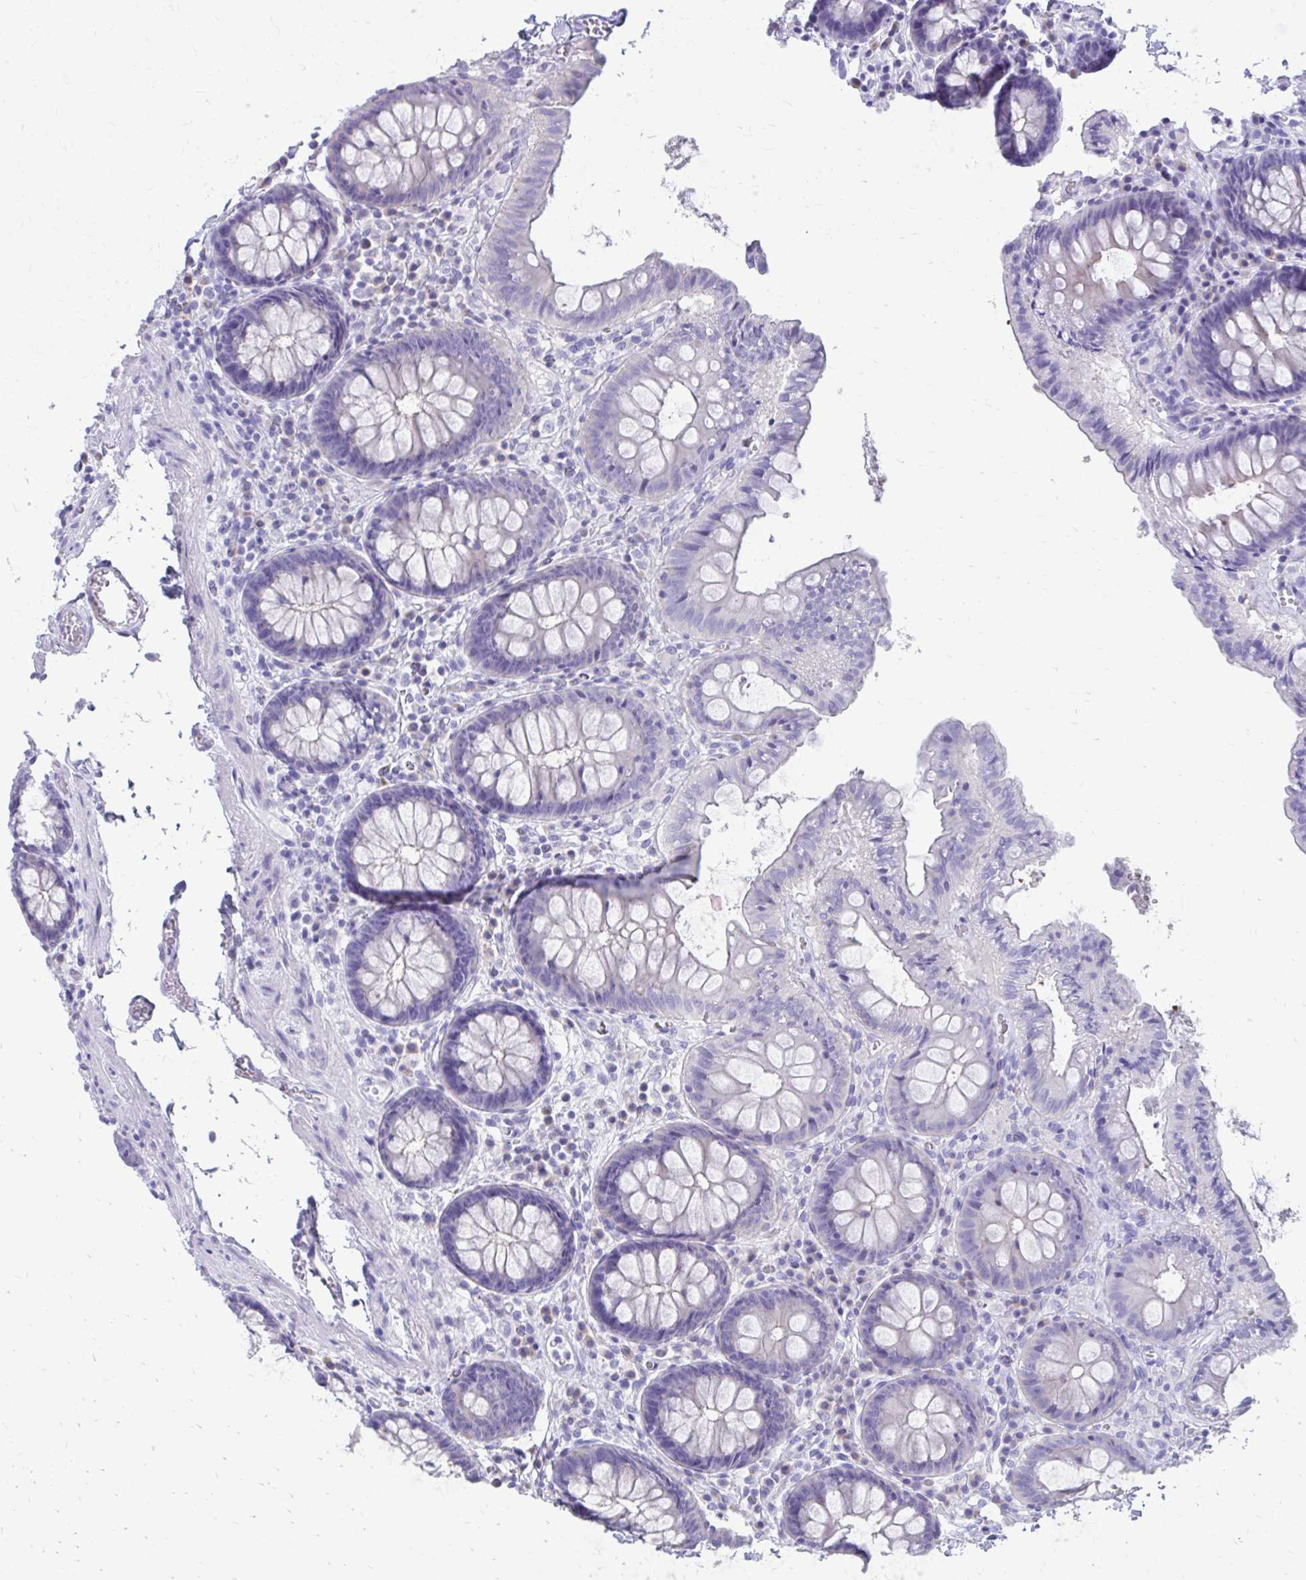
{"staining": {"intensity": "negative", "quantity": "none", "location": "none"}, "tissue": "colon", "cell_type": "Endothelial cells", "image_type": "normal", "snomed": [{"axis": "morphology", "description": "Normal tissue, NOS"}, {"axis": "topography", "description": "Colon"}, {"axis": "topography", "description": "Peripheral nerve tissue"}], "caption": "This is an immunohistochemistry histopathology image of unremarkable colon. There is no expression in endothelial cells.", "gene": "ZNF699", "patient": {"sex": "male", "age": 84}}